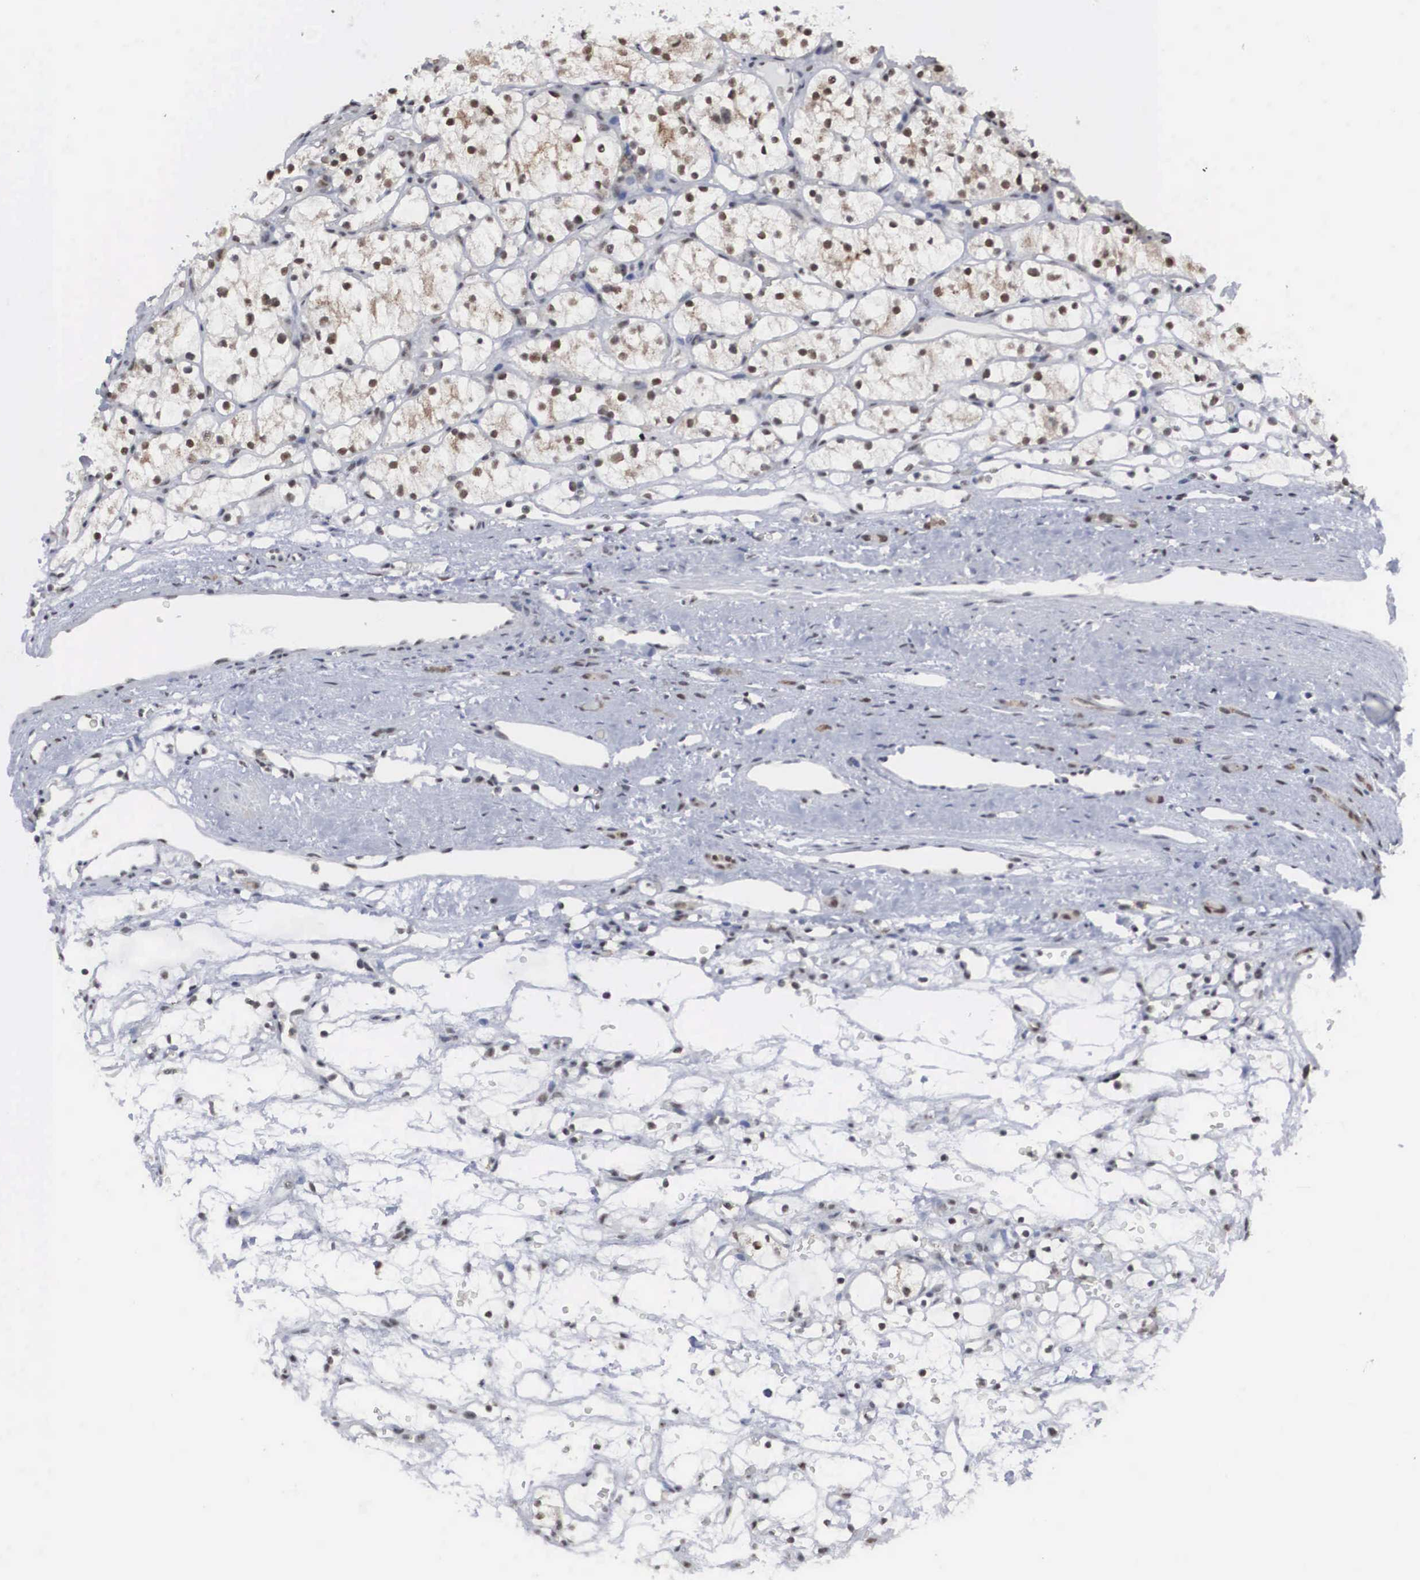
{"staining": {"intensity": "weak", "quantity": "25%-75%", "location": "nuclear"}, "tissue": "renal cancer", "cell_type": "Tumor cells", "image_type": "cancer", "snomed": [{"axis": "morphology", "description": "Adenocarcinoma, NOS"}, {"axis": "topography", "description": "Kidney"}], "caption": "High-magnification brightfield microscopy of adenocarcinoma (renal) stained with DAB (brown) and counterstained with hematoxylin (blue). tumor cells exhibit weak nuclear expression is appreciated in about25%-75% of cells.", "gene": "AUTS2", "patient": {"sex": "female", "age": 60}}